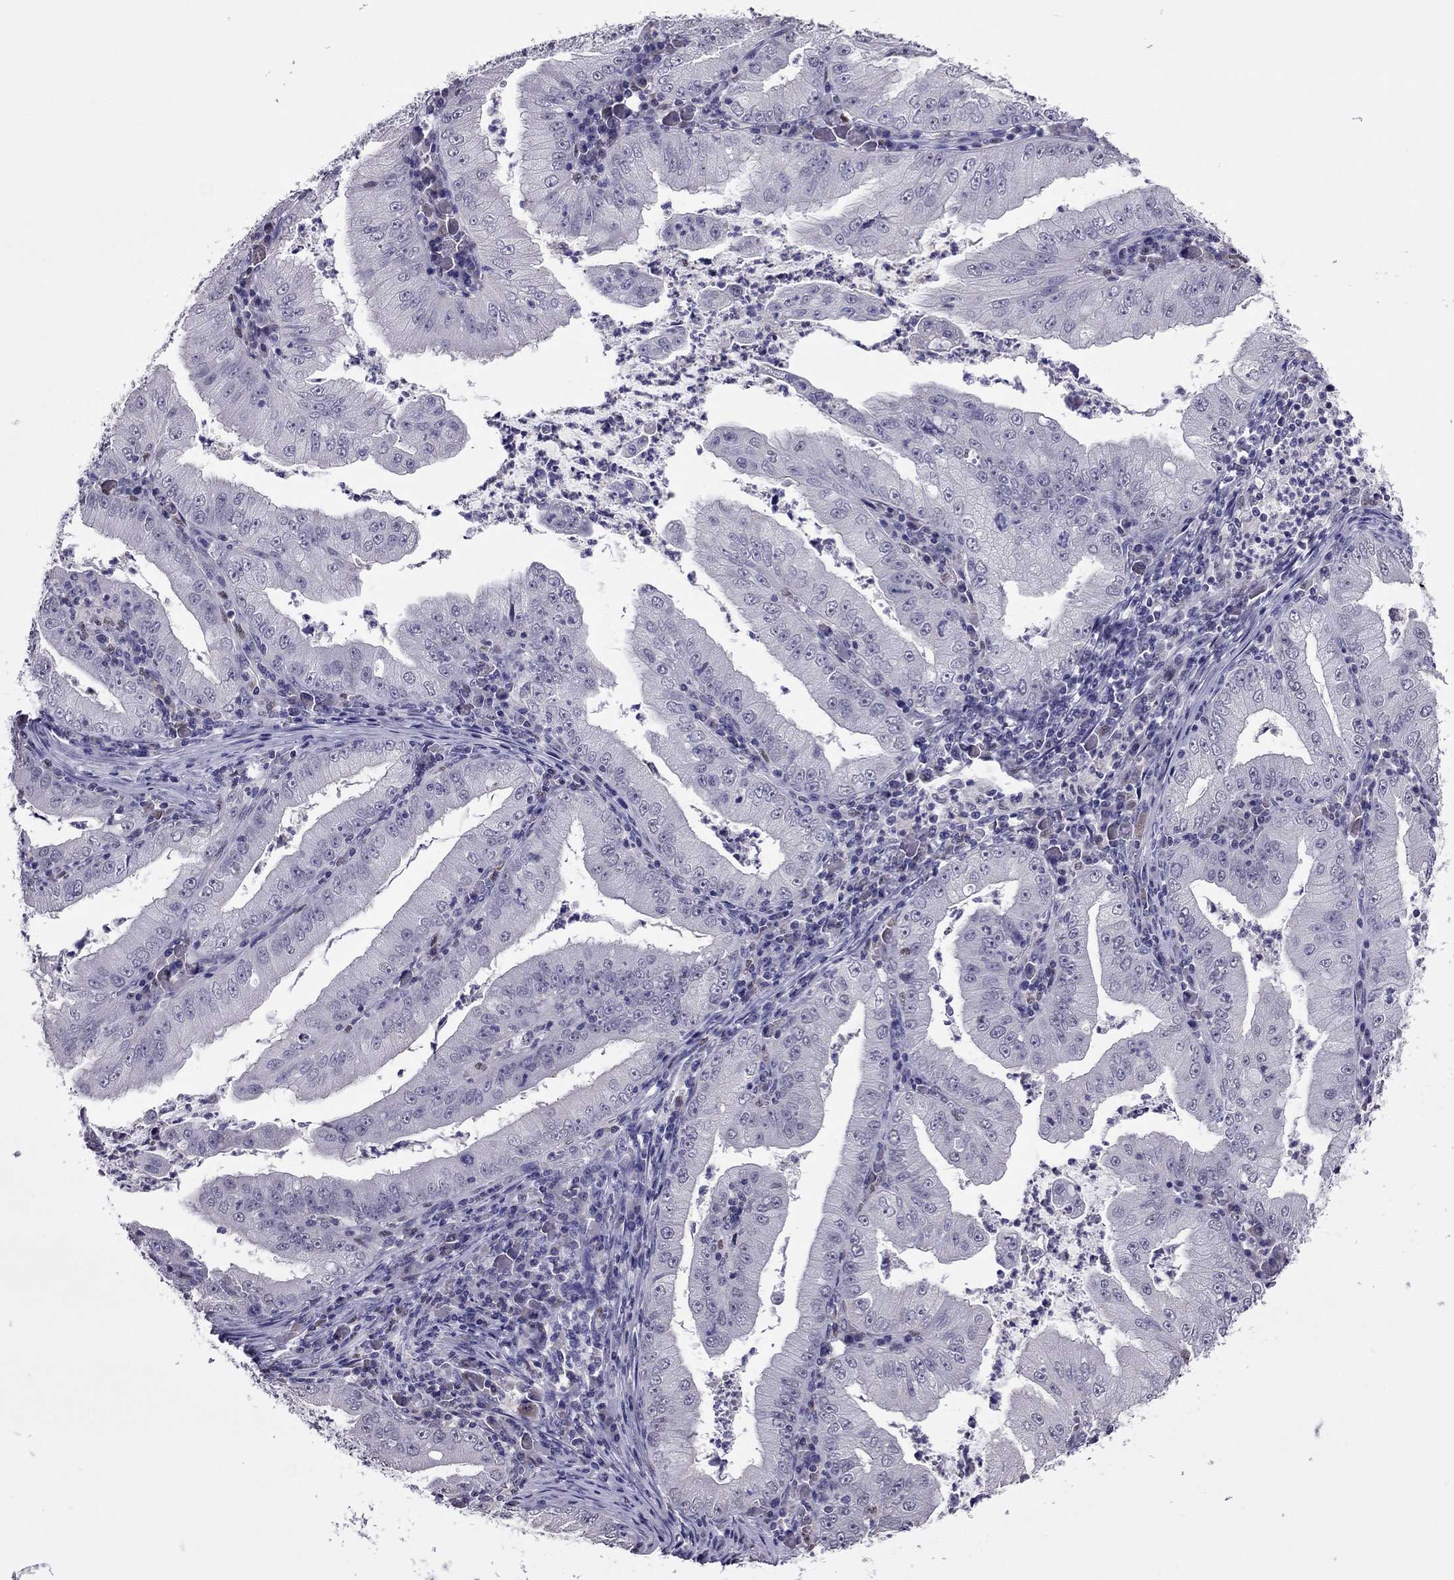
{"staining": {"intensity": "negative", "quantity": "none", "location": "none"}, "tissue": "stomach cancer", "cell_type": "Tumor cells", "image_type": "cancer", "snomed": [{"axis": "morphology", "description": "Adenocarcinoma, NOS"}, {"axis": "topography", "description": "Stomach"}], "caption": "Immunohistochemistry (IHC) of human adenocarcinoma (stomach) exhibits no positivity in tumor cells.", "gene": "SPINT3", "patient": {"sex": "male", "age": 76}}